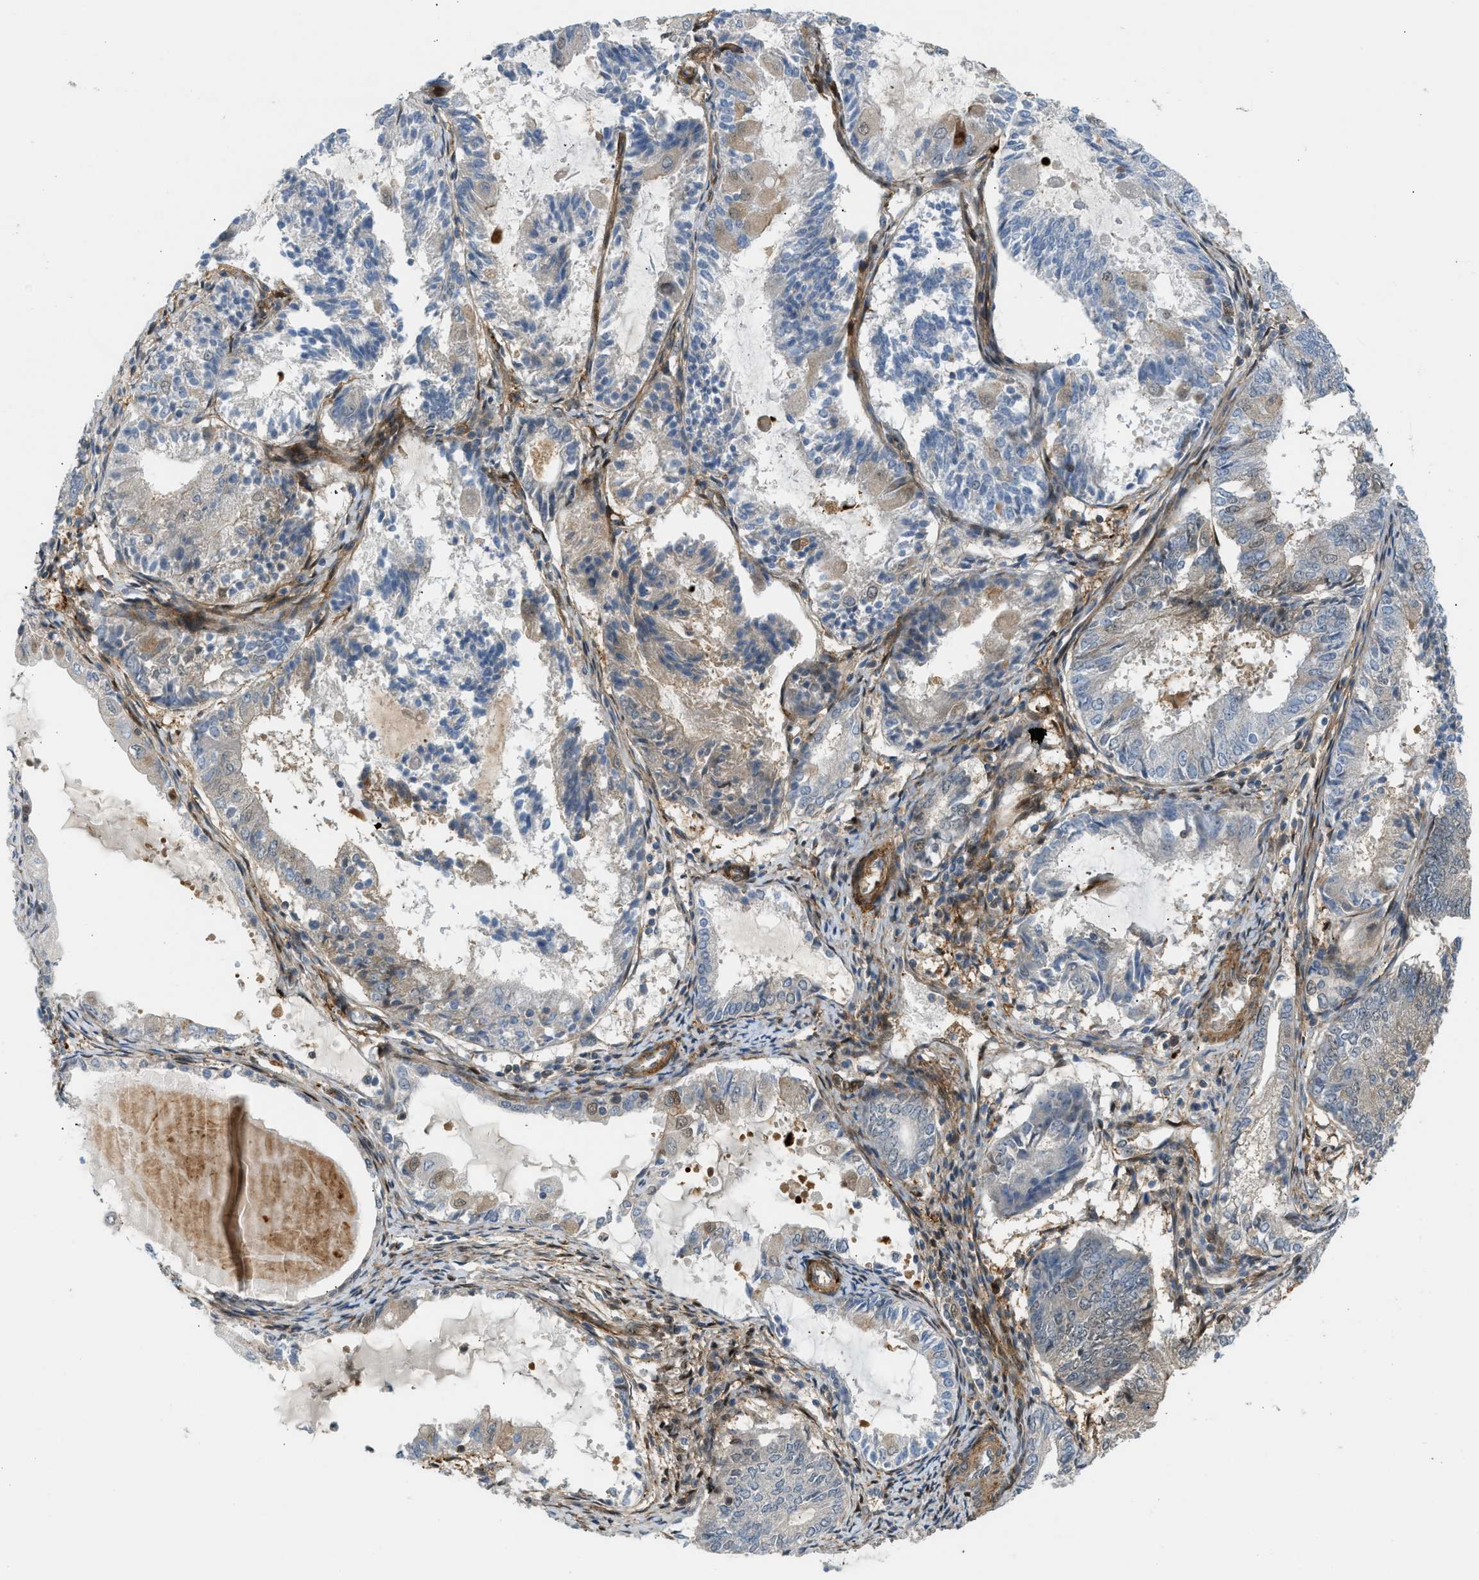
{"staining": {"intensity": "weak", "quantity": "25%-75%", "location": "cytoplasmic/membranous"}, "tissue": "endometrial cancer", "cell_type": "Tumor cells", "image_type": "cancer", "snomed": [{"axis": "morphology", "description": "Adenocarcinoma, NOS"}, {"axis": "topography", "description": "Endometrium"}], "caption": "A histopathology image showing weak cytoplasmic/membranous expression in approximately 25%-75% of tumor cells in endometrial cancer, as visualized by brown immunohistochemical staining.", "gene": "EDNRA", "patient": {"sex": "female", "age": 81}}